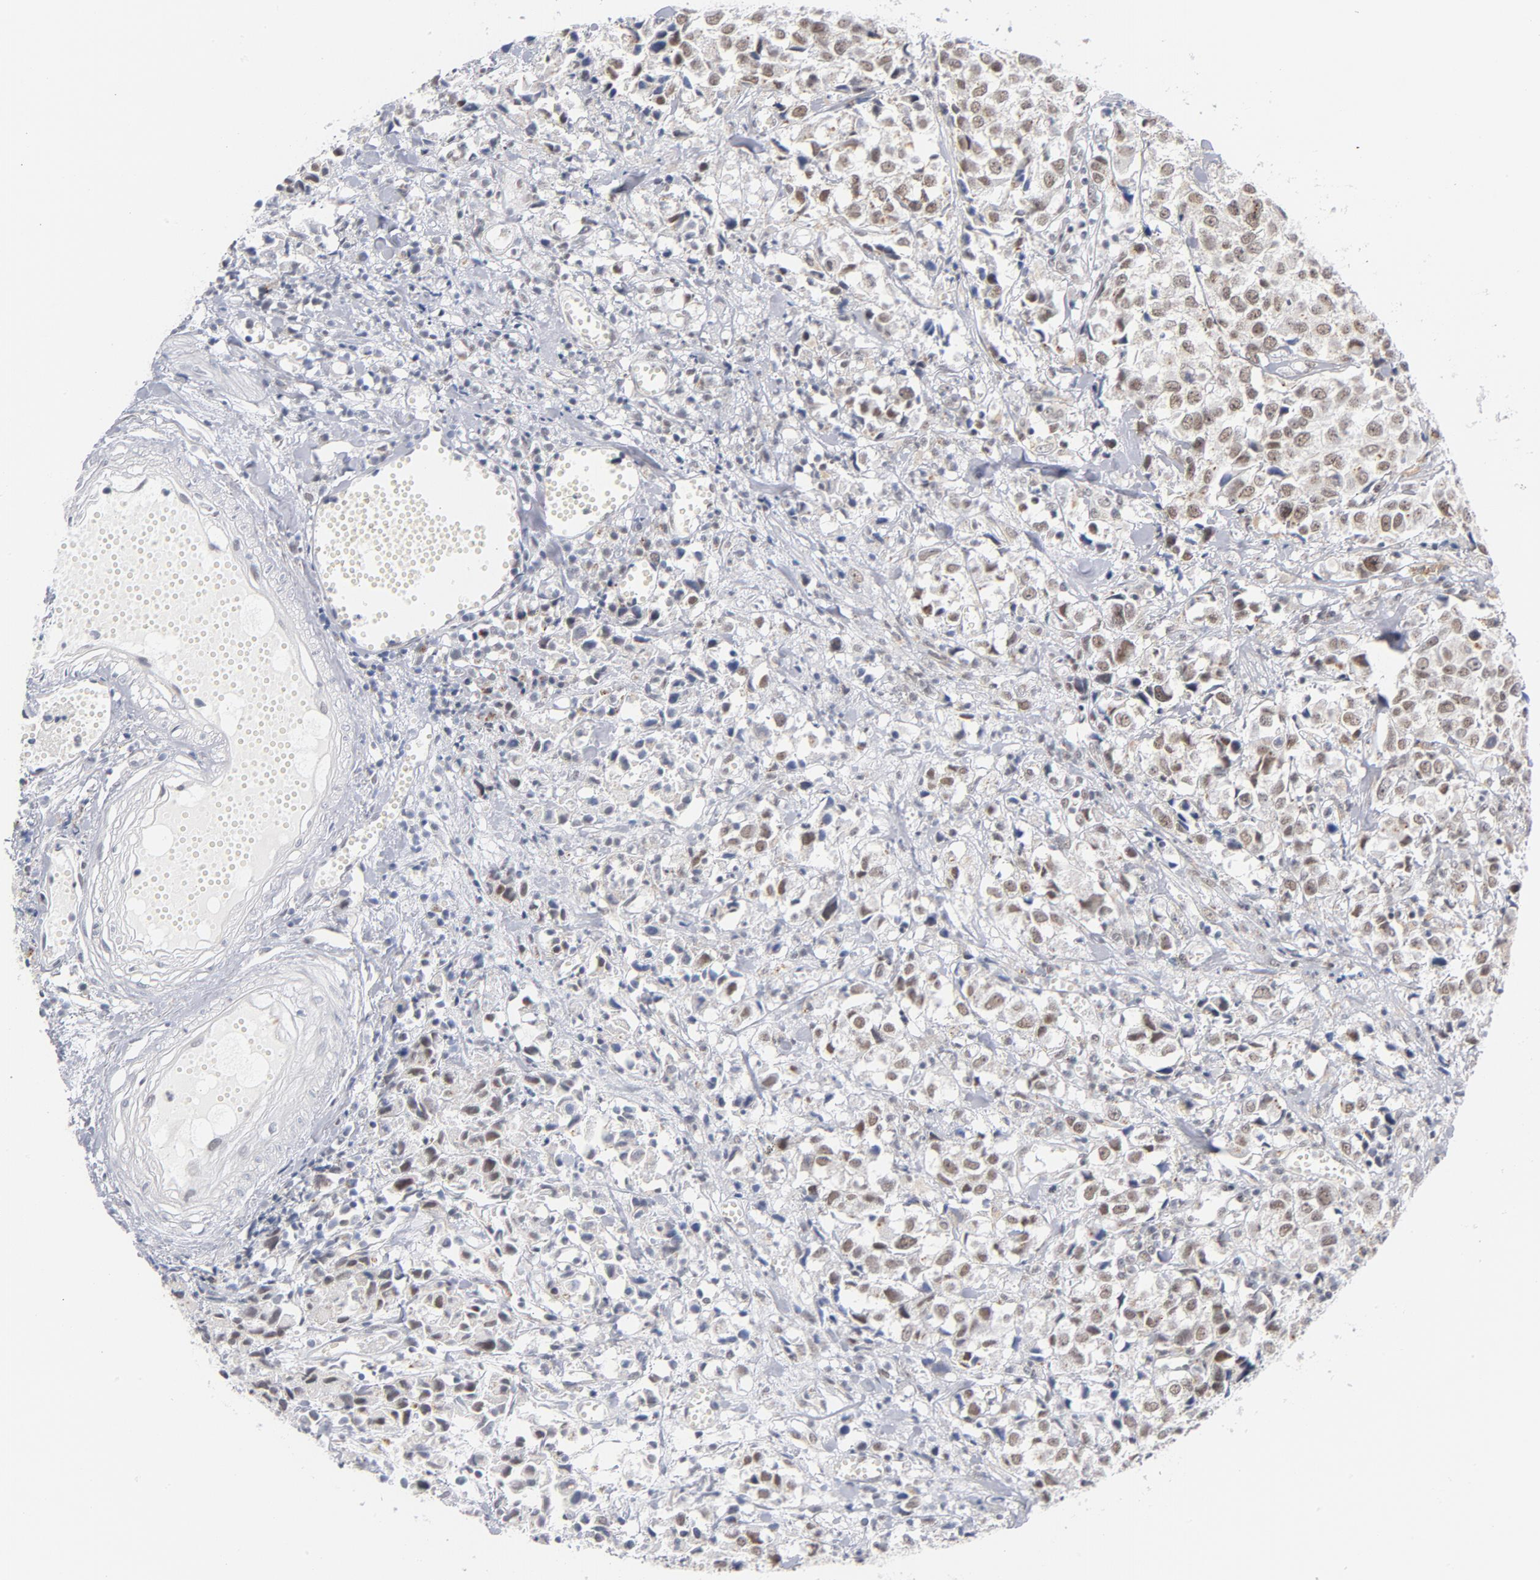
{"staining": {"intensity": "moderate", "quantity": ">75%", "location": "nuclear"}, "tissue": "urothelial cancer", "cell_type": "Tumor cells", "image_type": "cancer", "snomed": [{"axis": "morphology", "description": "Urothelial carcinoma, High grade"}, {"axis": "topography", "description": "Urinary bladder"}], "caption": "Brown immunohistochemical staining in urothelial carcinoma (high-grade) demonstrates moderate nuclear positivity in approximately >75% of tumor cells. (Stains: DAB (3,3'-diaminobenzidine) in brown, nuclei in blue, Microscopy: brightfield microscopy at high magnification).", "gene": "BAP1", "patient": {"sex": "female", "age": 75}}